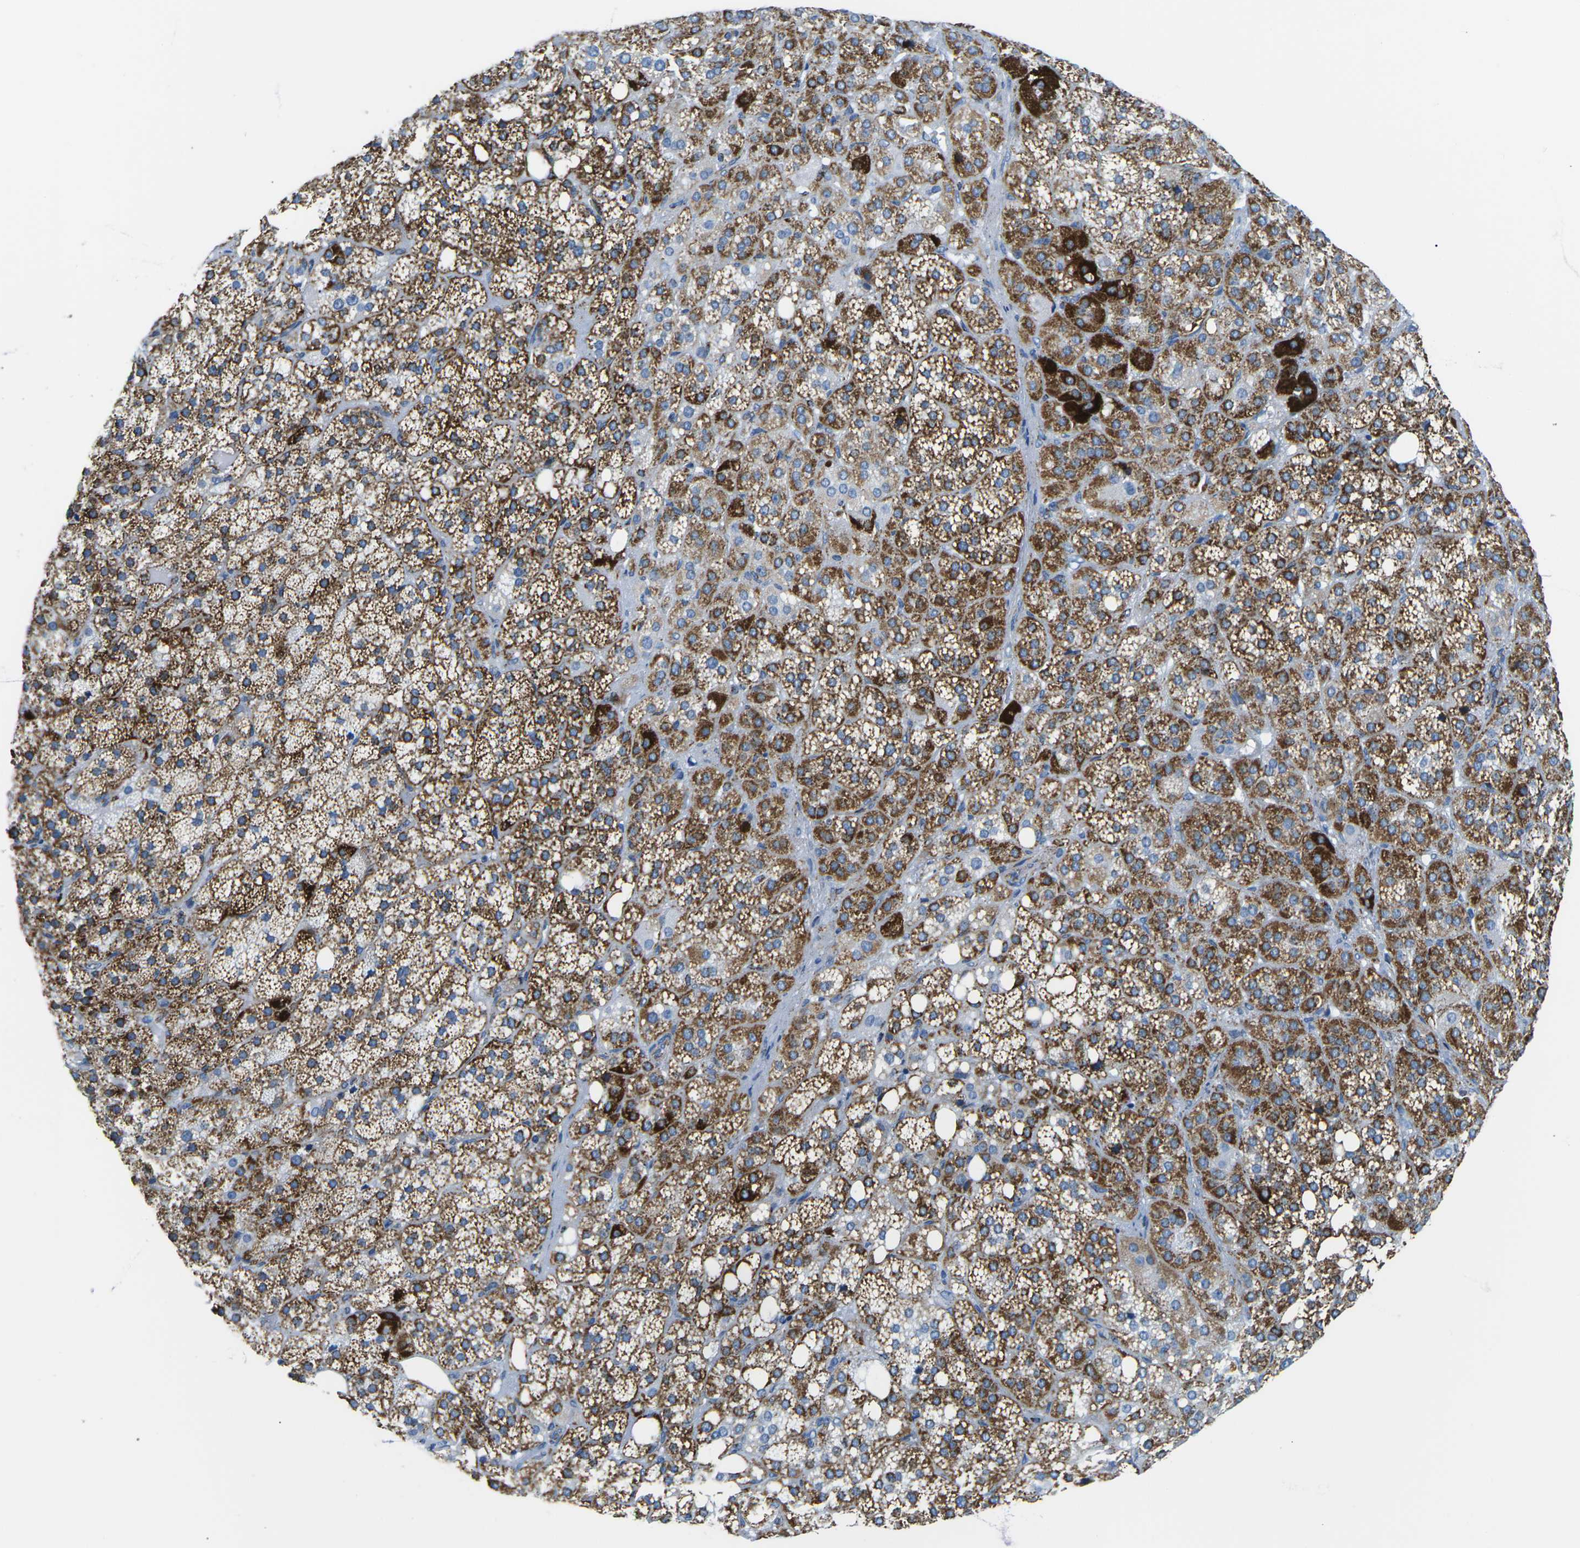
{"staining": {"intensity": "strong", "quantity": ">75%", "location": "cytoplasmic/membranous"}, "tissue": "adrenal gland", "cell_type": "Glandular cells", "image_type": "normal", "snomed": [{"axis": "morphology", "description": "Normal tissue, NOS"}, {"axis": "topography", "description": "Adrenal gland"}], "caption": "A histopathology image of human adrenal gland stained for a protein exhibits strong cytoplasmic/membranous brown staining in glandular cells.", "gene": "COX6C", "patient": {"sex": "female", "age": 59}}